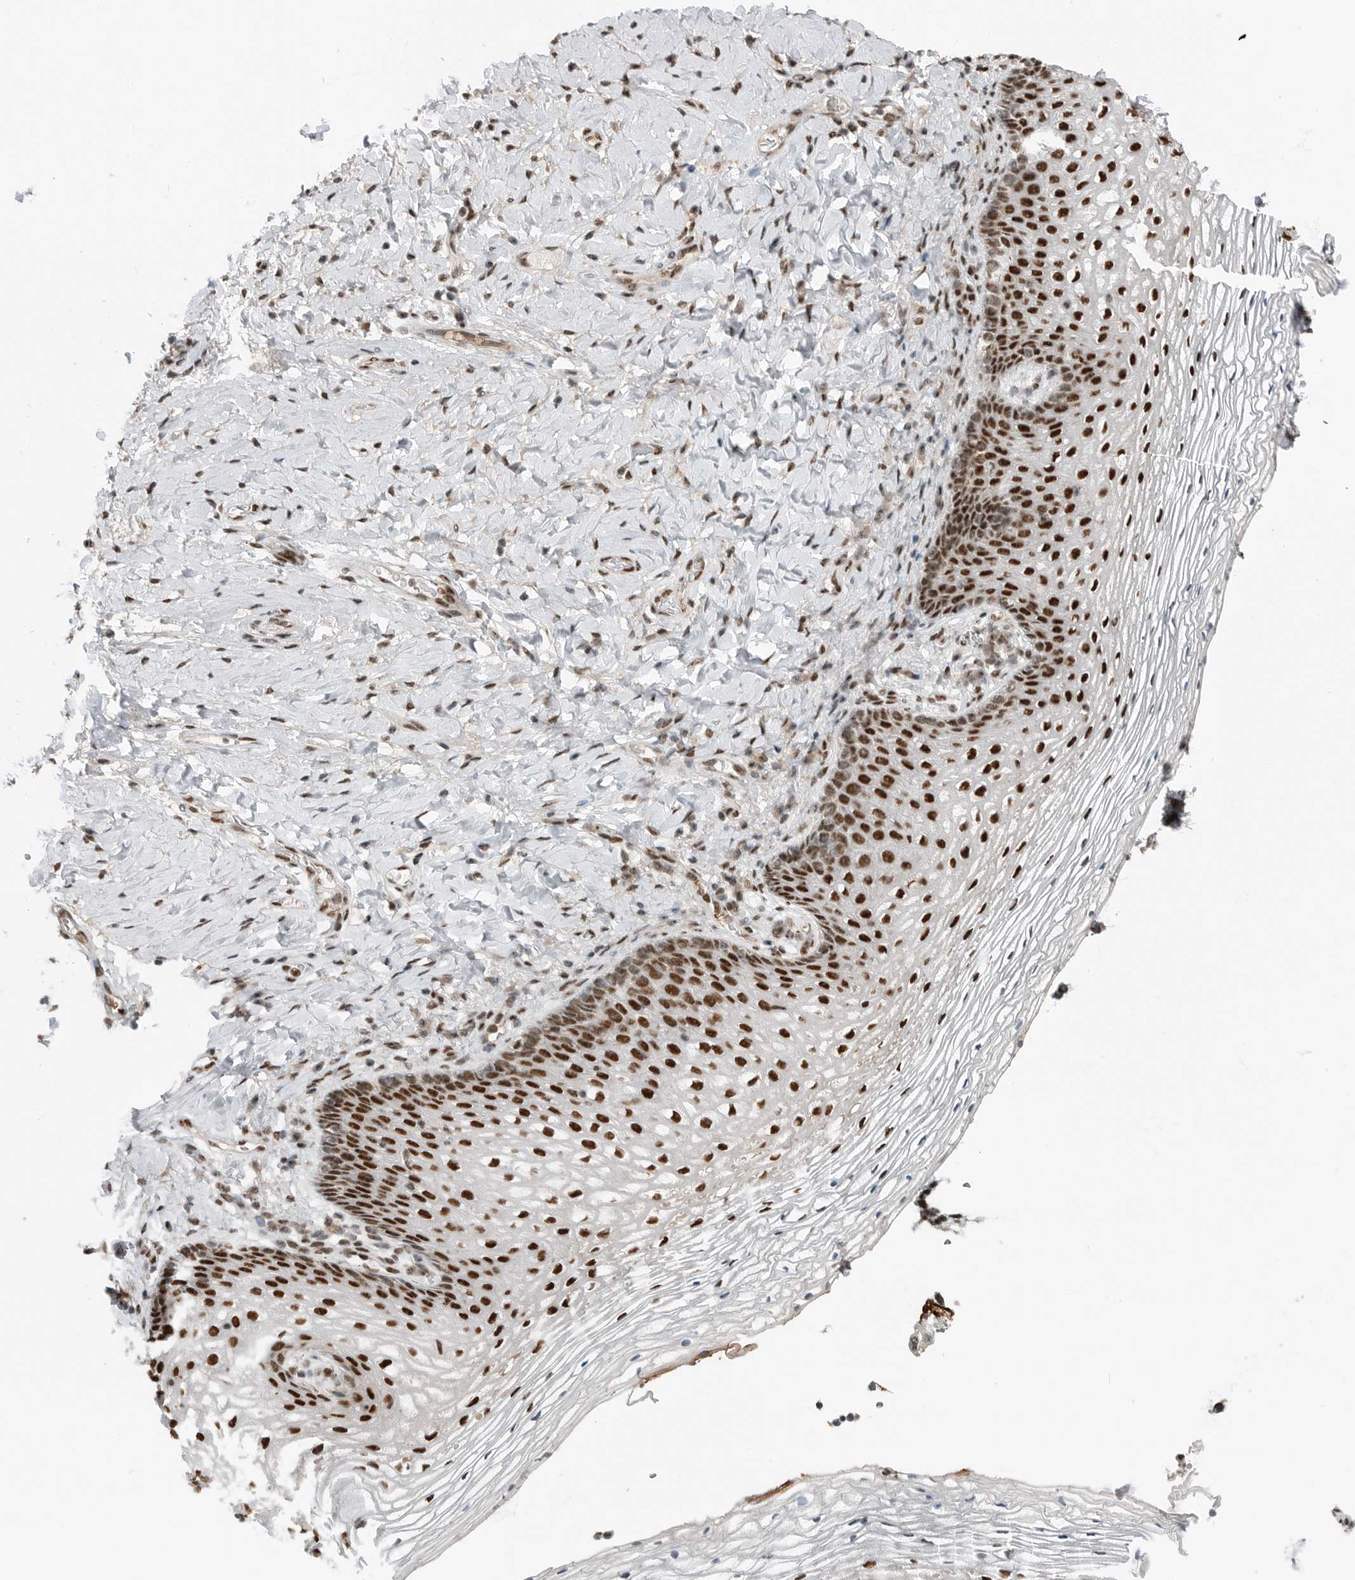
{"staining": {"intensity": "strong", "quantity": ">75%", "location": "nuclear"}, "tissue": "vagina", "cell_type": "Squamous epithelial cells", "image_type": "normal", "snomed": [{"axis": "morphology", "description": "Normal tissue, NOS"}, {"axis": "topography", "description": "Vagina"}], "caption": "Normal vagina was stained to show a protein in brown. There is high levels of strong nuclear positivity in approximately >75% of squamous epithelial cells. The protein is shown in brown color, while the nuclei are stained blue.", "gene": "BLZF1", "patient": {"sex": "female", "age": 60}}